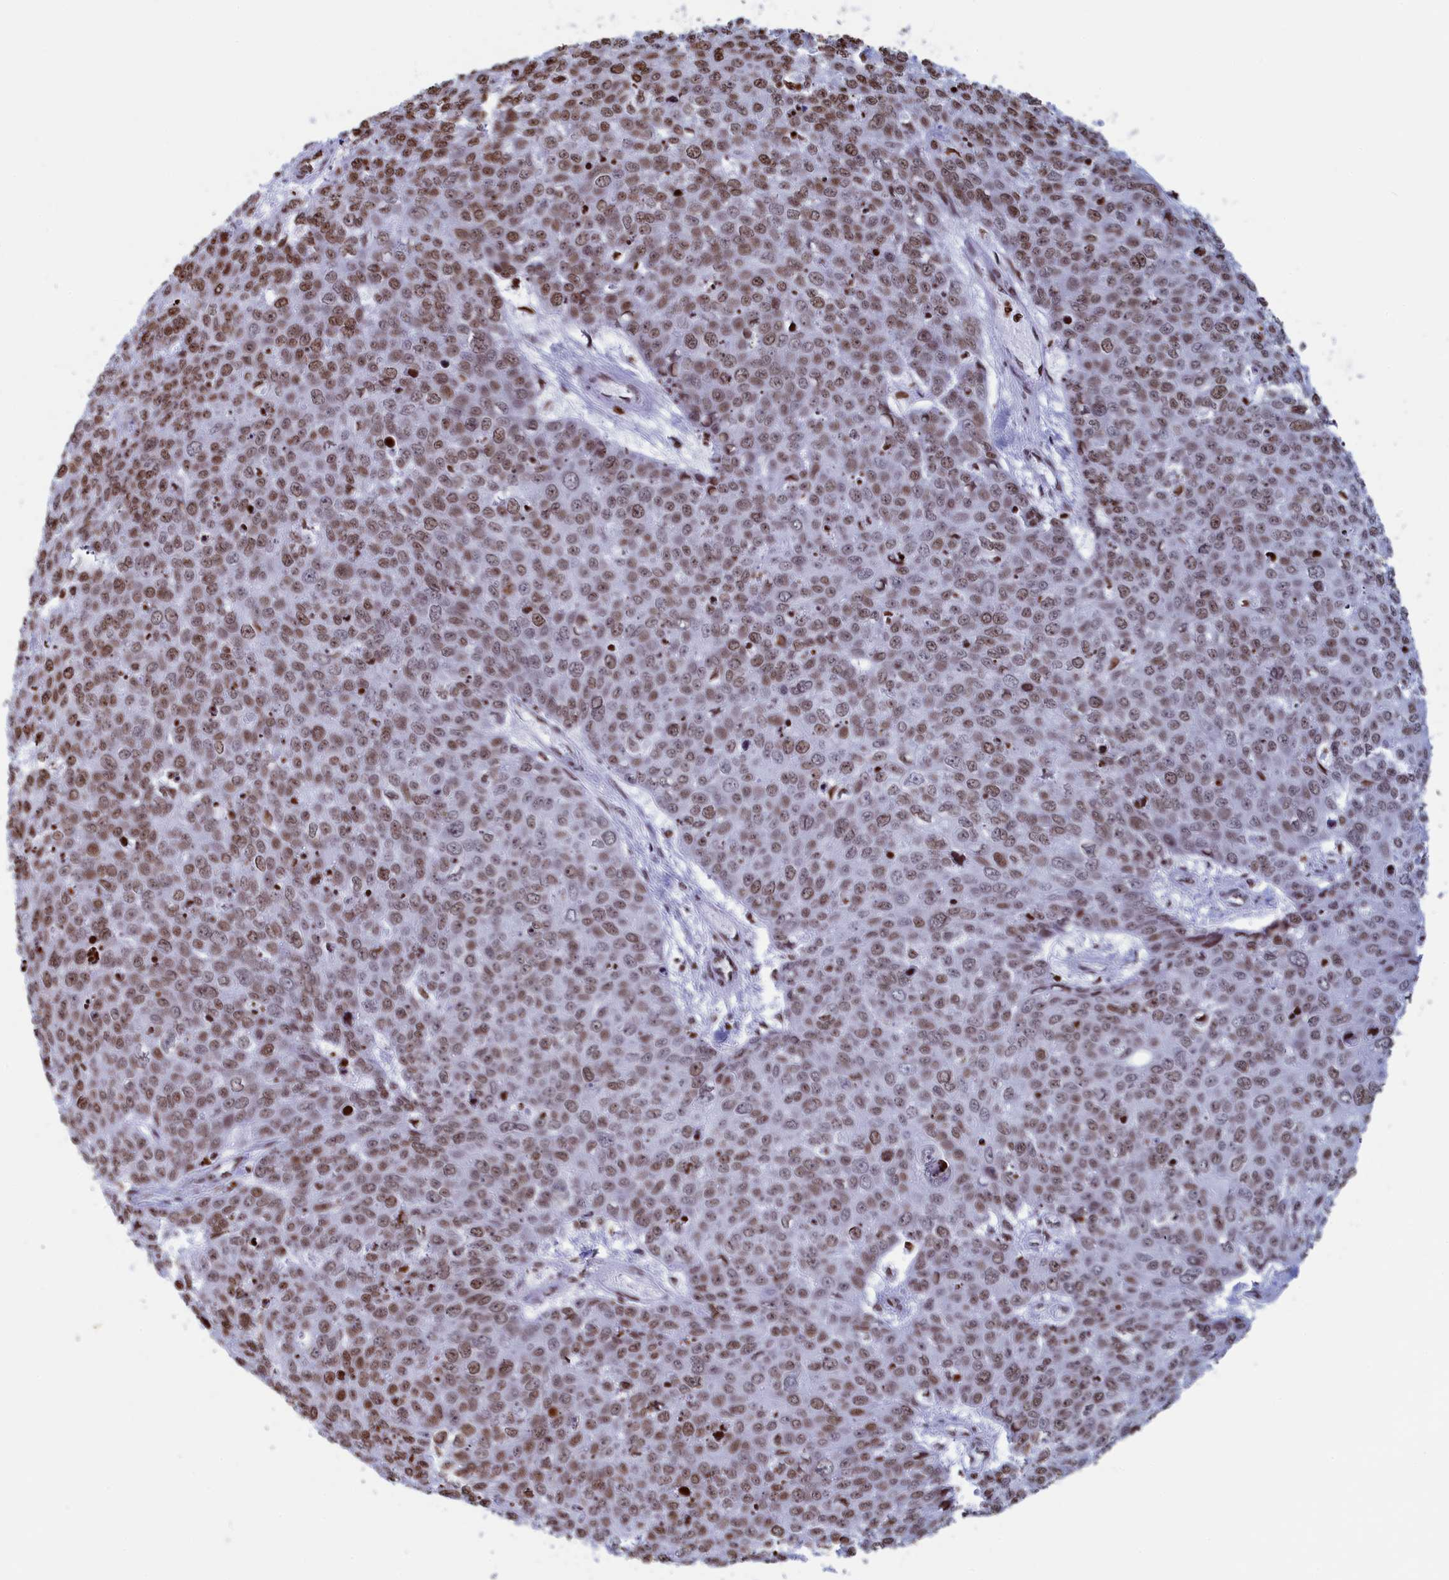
{"staining": {"intensity": "moderate", "quantity": ">75%", "location": "nuclear"}, "tissue": "skin cancer", "cell_type": "Tumor cells", "image_type": "cancer", "snomed": [{"axis": "morphology", "description": "Squamous cell carcinoma, NOS"}, {"axis": "topography", "description": "Skin"}], "caption": "A brown stain highlights moderate nuclear expression of a protein in human skin squamous cell carcinoma tumor cells.", "gene": "APOBEC3A", "patient": {"sex": "male", "age": 71}}